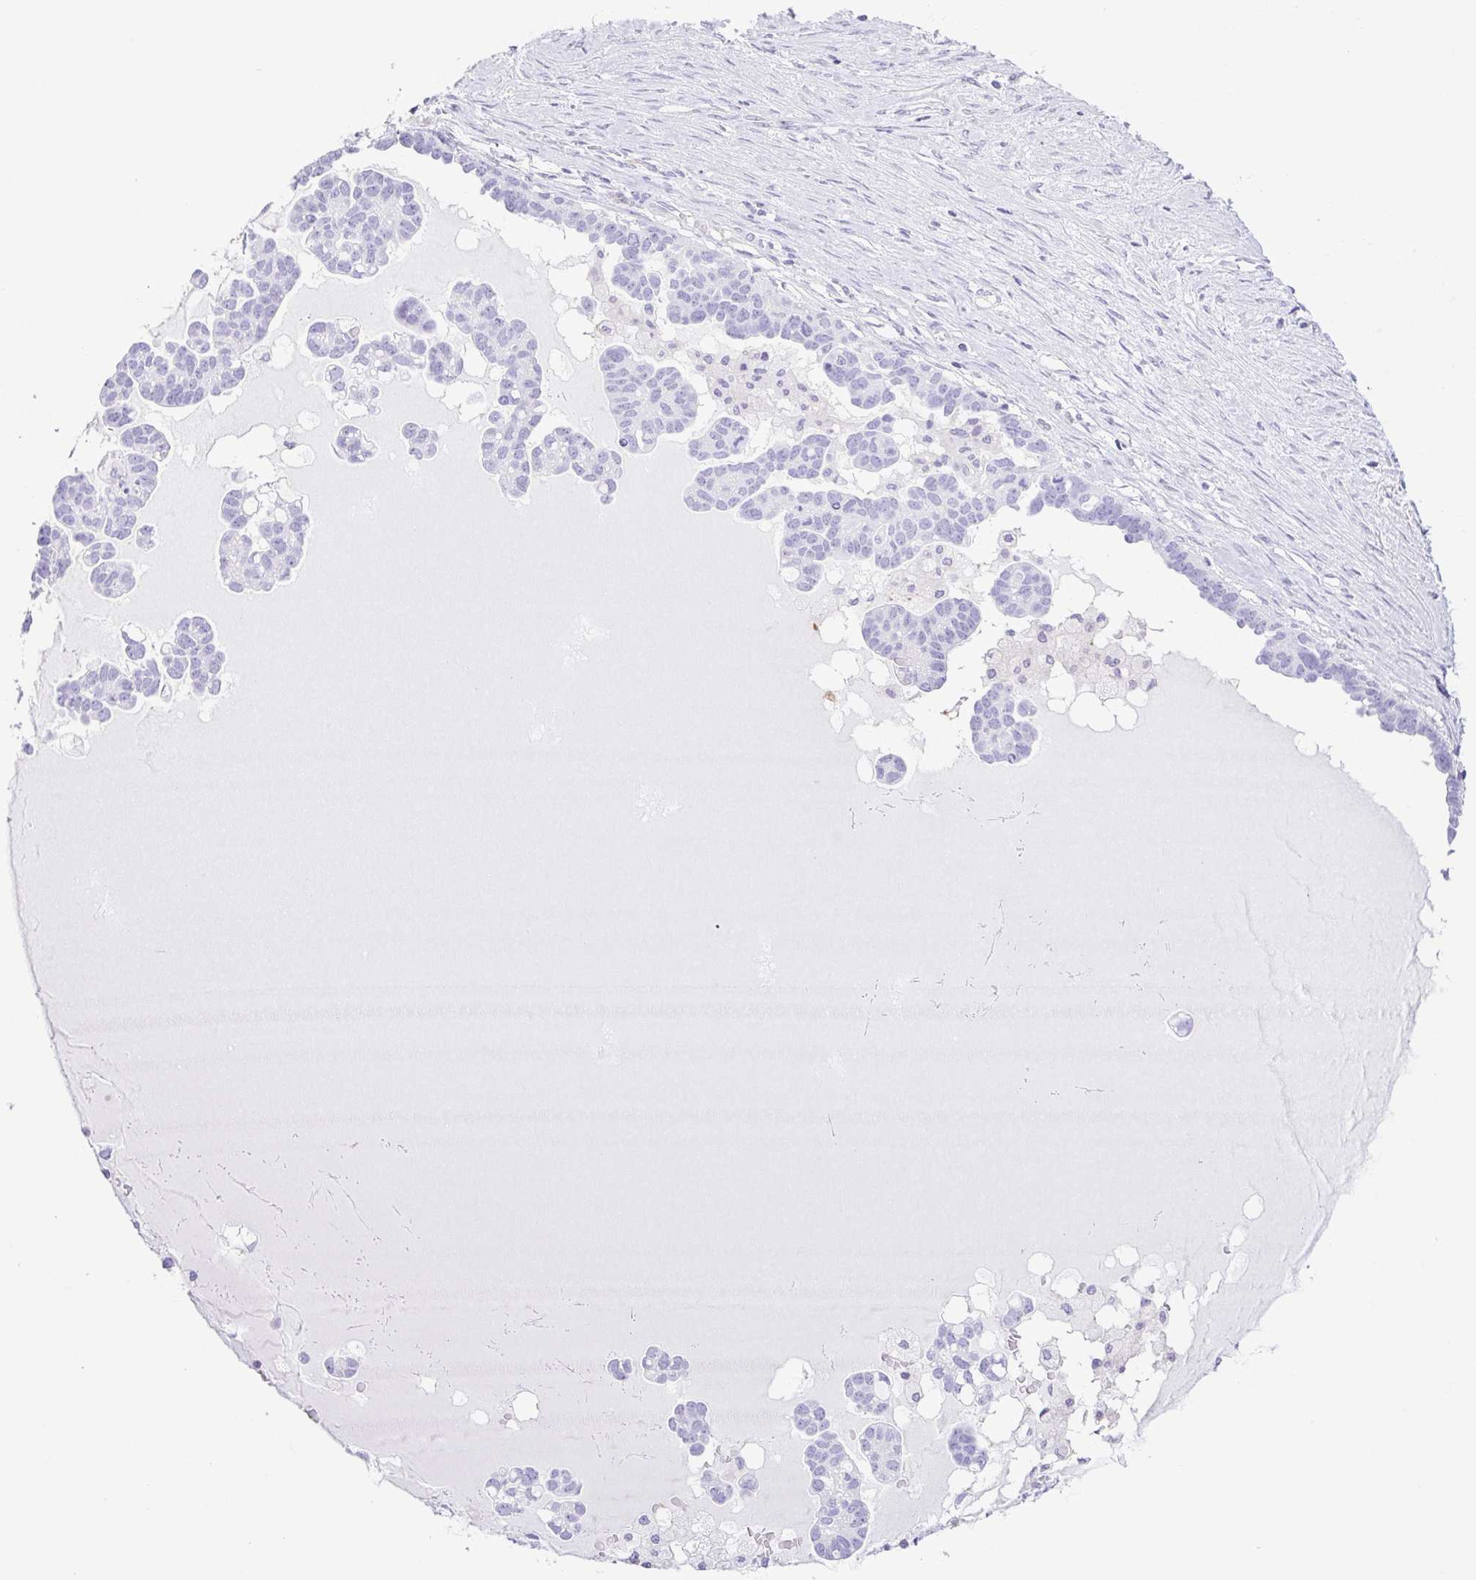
{"staining": {"intensity": "negative", "quantity": "none", "location": "none"}, "tissue": "ovarian cancer", "cell_type": "Tumor cells", "image_type": "cancer", "snomed": [{"axis": "morphology", "description": "Cystadenocarcinoma, serous, NOS"}, {"axis": "topography", "description": "Ovary"}], "caption": "Human ovarian cancer (serous cystadenocarcinoma) stained for a protein using IHC reveals no staining in tumor cells.", "gene": "SYNPR", "patient": {"sex": "female", "age": 54}}